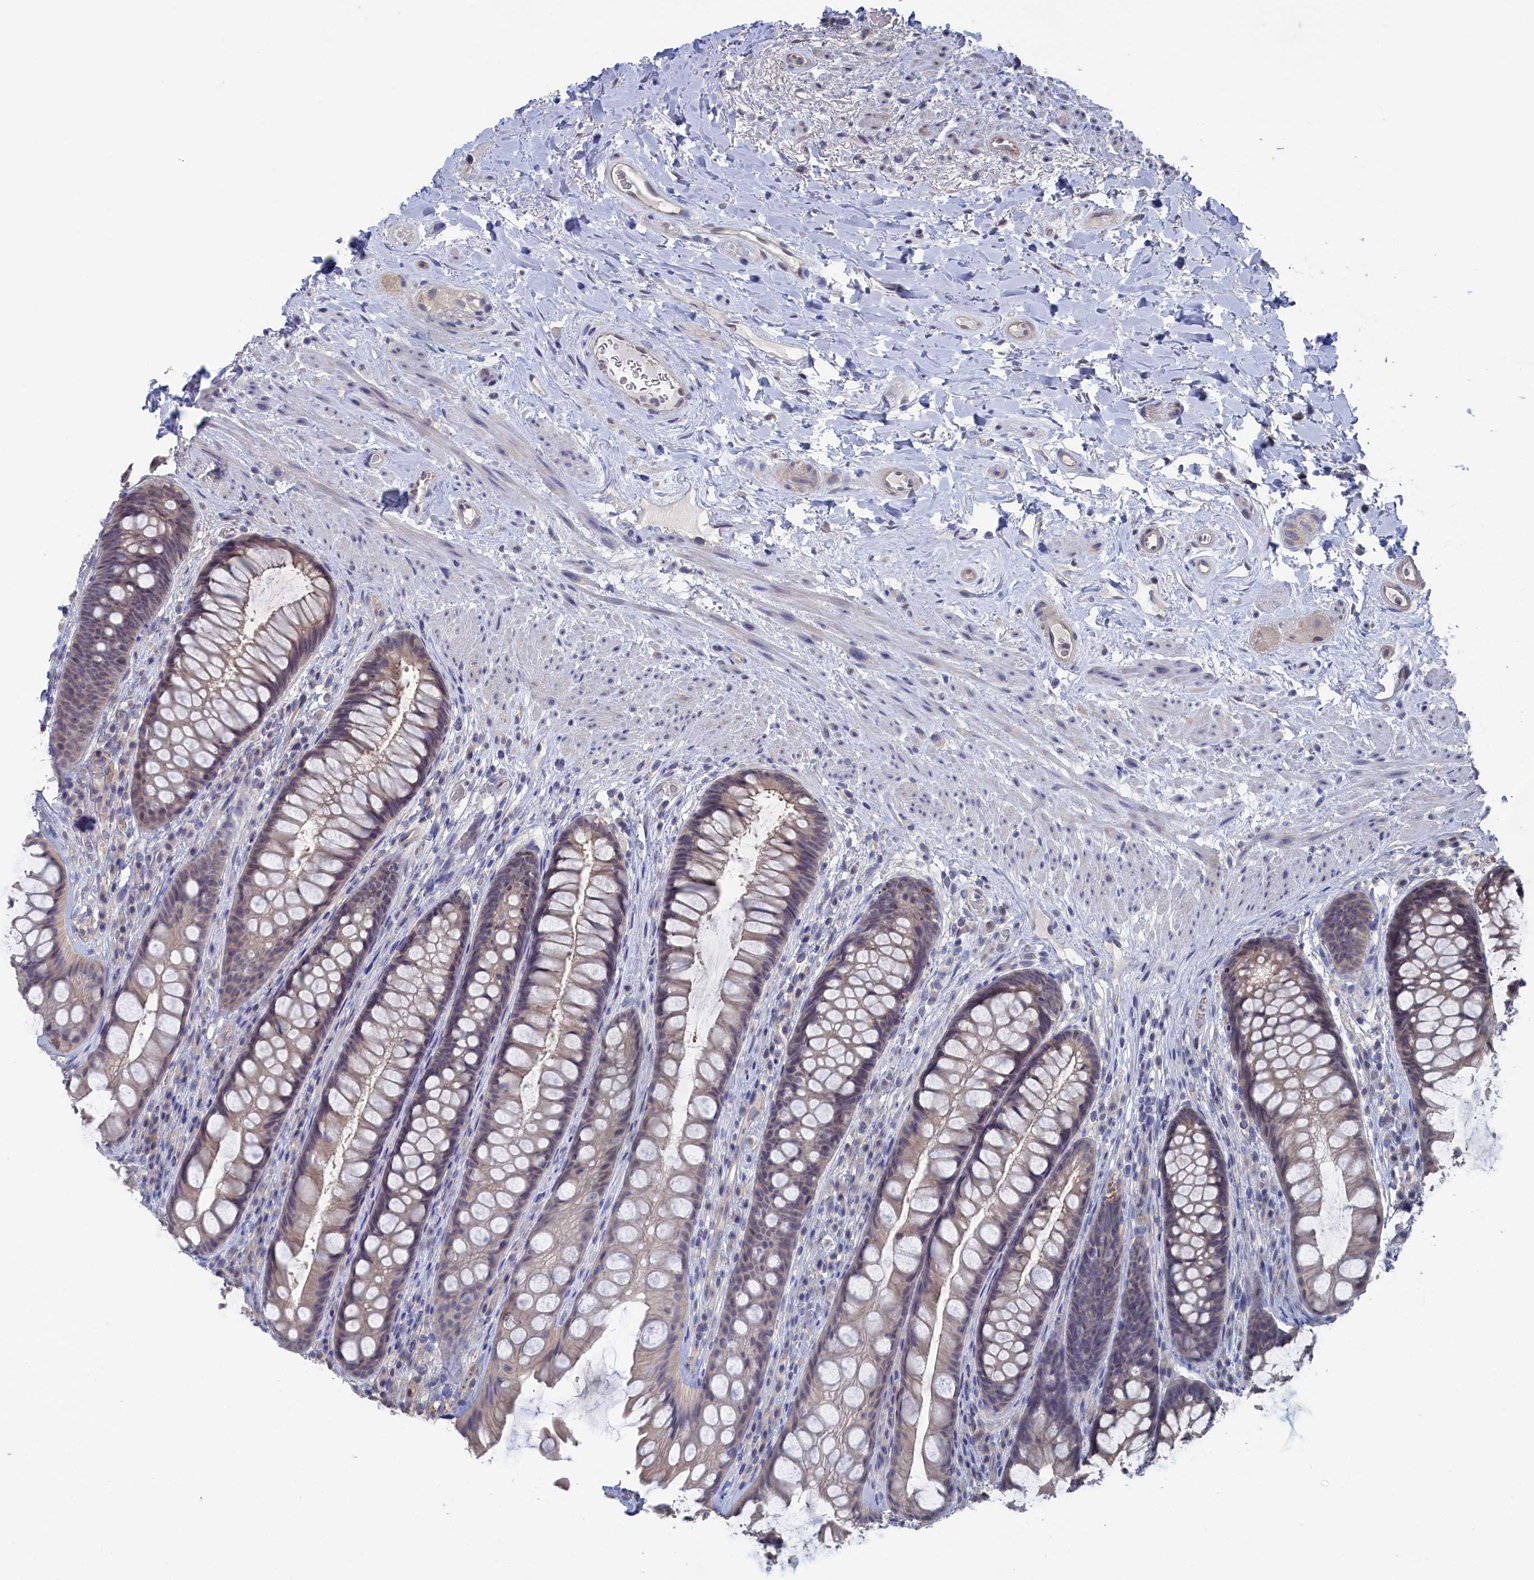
{"staining": {"intensity": "weak", "quantity": "<25%", "location": "nuclear"}, "tissue": "rectum", "cell_type": "Glandular cells", "image_type": "normal", "snomed": [{"axis": "morphology", "description": "Normal tissue, NOS"}, {"axis": "topography", "description": "Rectum"}], "caption": "This is a histopathology image of IHC staining of normal rectum, which shows no positivity in glandular cells. (DAB (3,3'-diaminobenzidine) IHC visualized using brightfield microscopy, high magnification).", "gene": "NUTF2", "patient": {"sex": "male", "age": 74}}